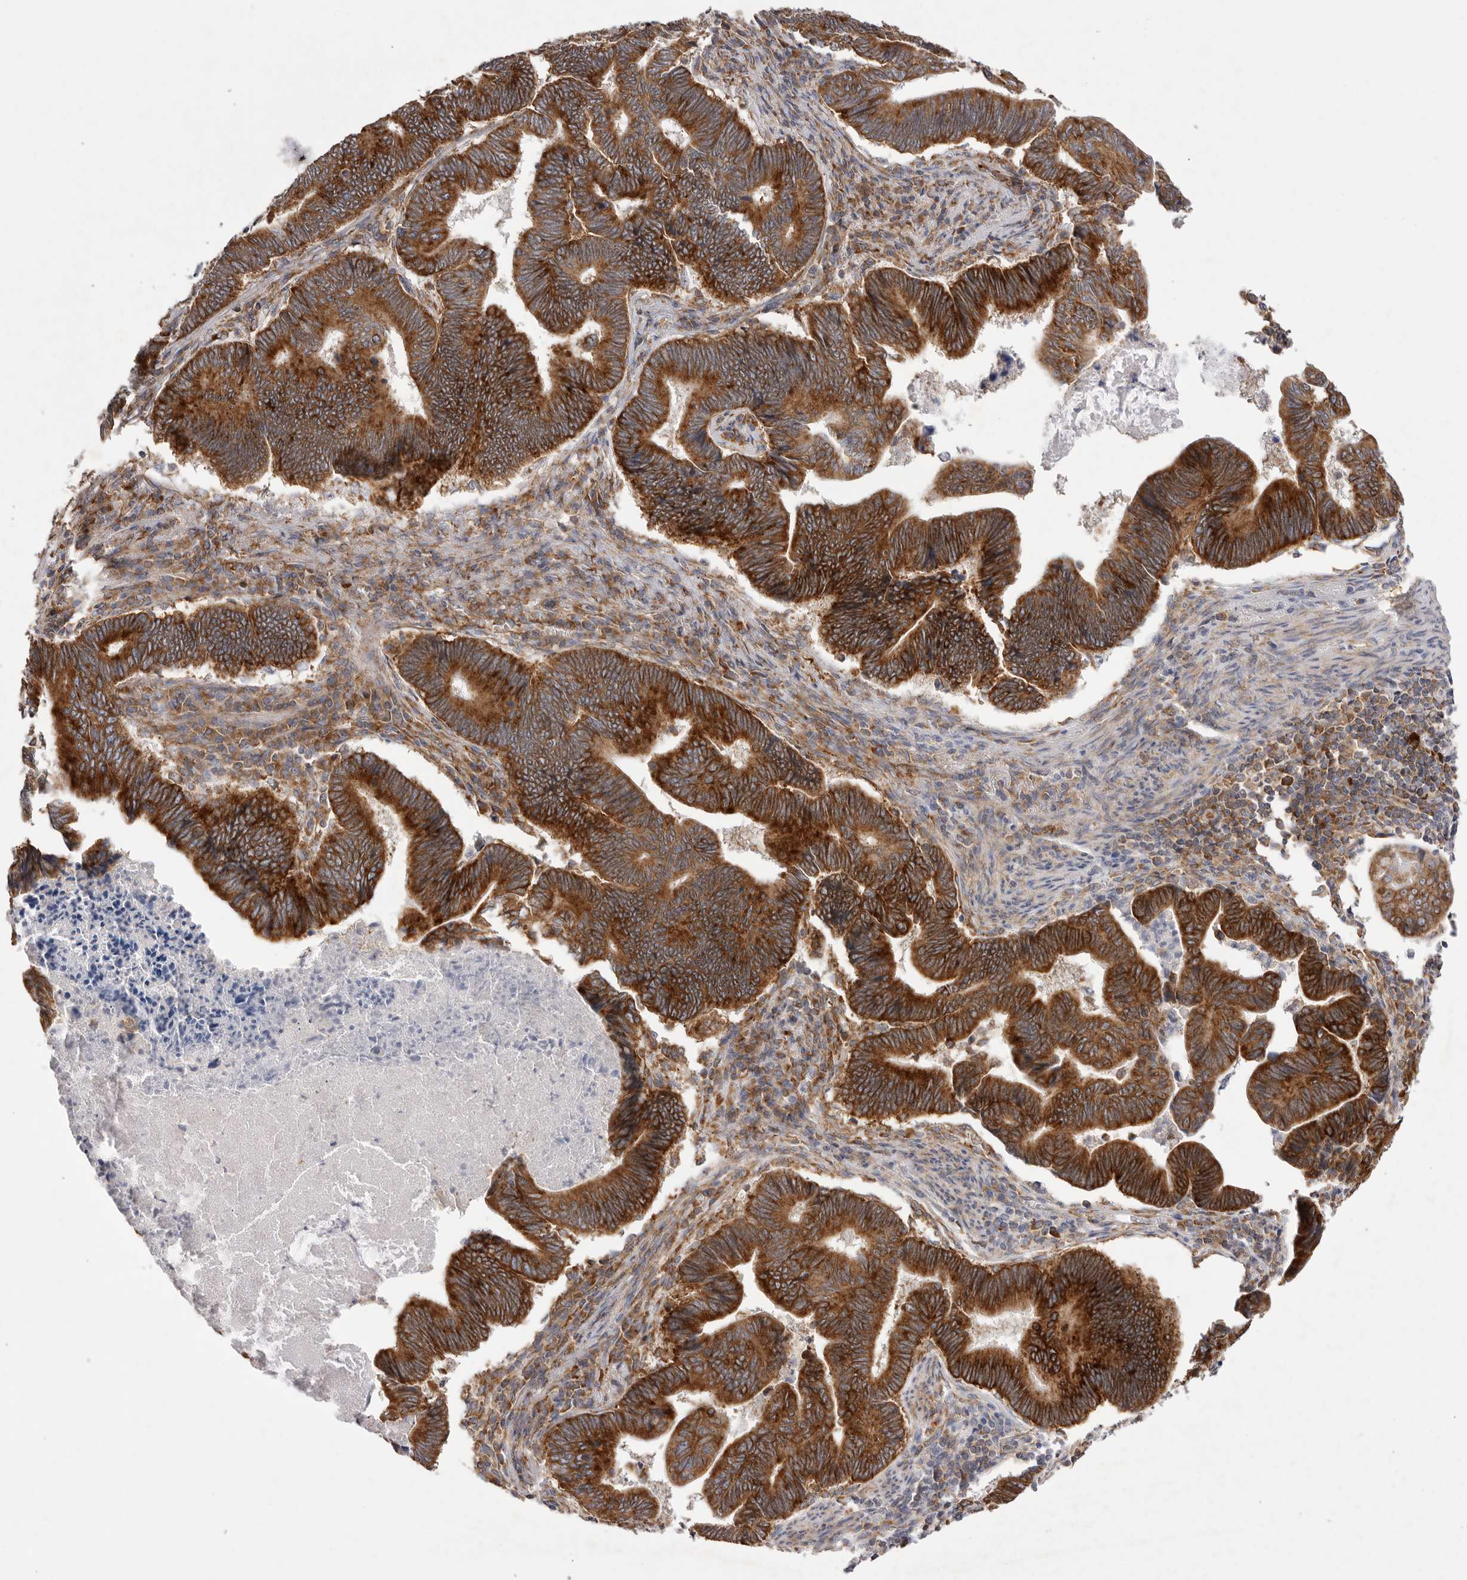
{"staining": {"intensity": "strong", "quantity": ">75%", "location": "cytoplasmic/membranous"}, "tissue": "pancreatic cancer", "cell_type": "Tumor cells", "image_type": "cancer", "snomed": [{"axis": "morphology", "description": "Adenocarcinoma, NOS"}, {"axis": "topography", "description": "Pancreas"}], "caption": "Immunohistochemical staining of human pancreatic cancer demonstrates high levels of strong cytoplasmic/membranous positivity in about >75% of tumor cells.", "gene": "SERBP1", "patient": {"sex": "female", "age": 70}}